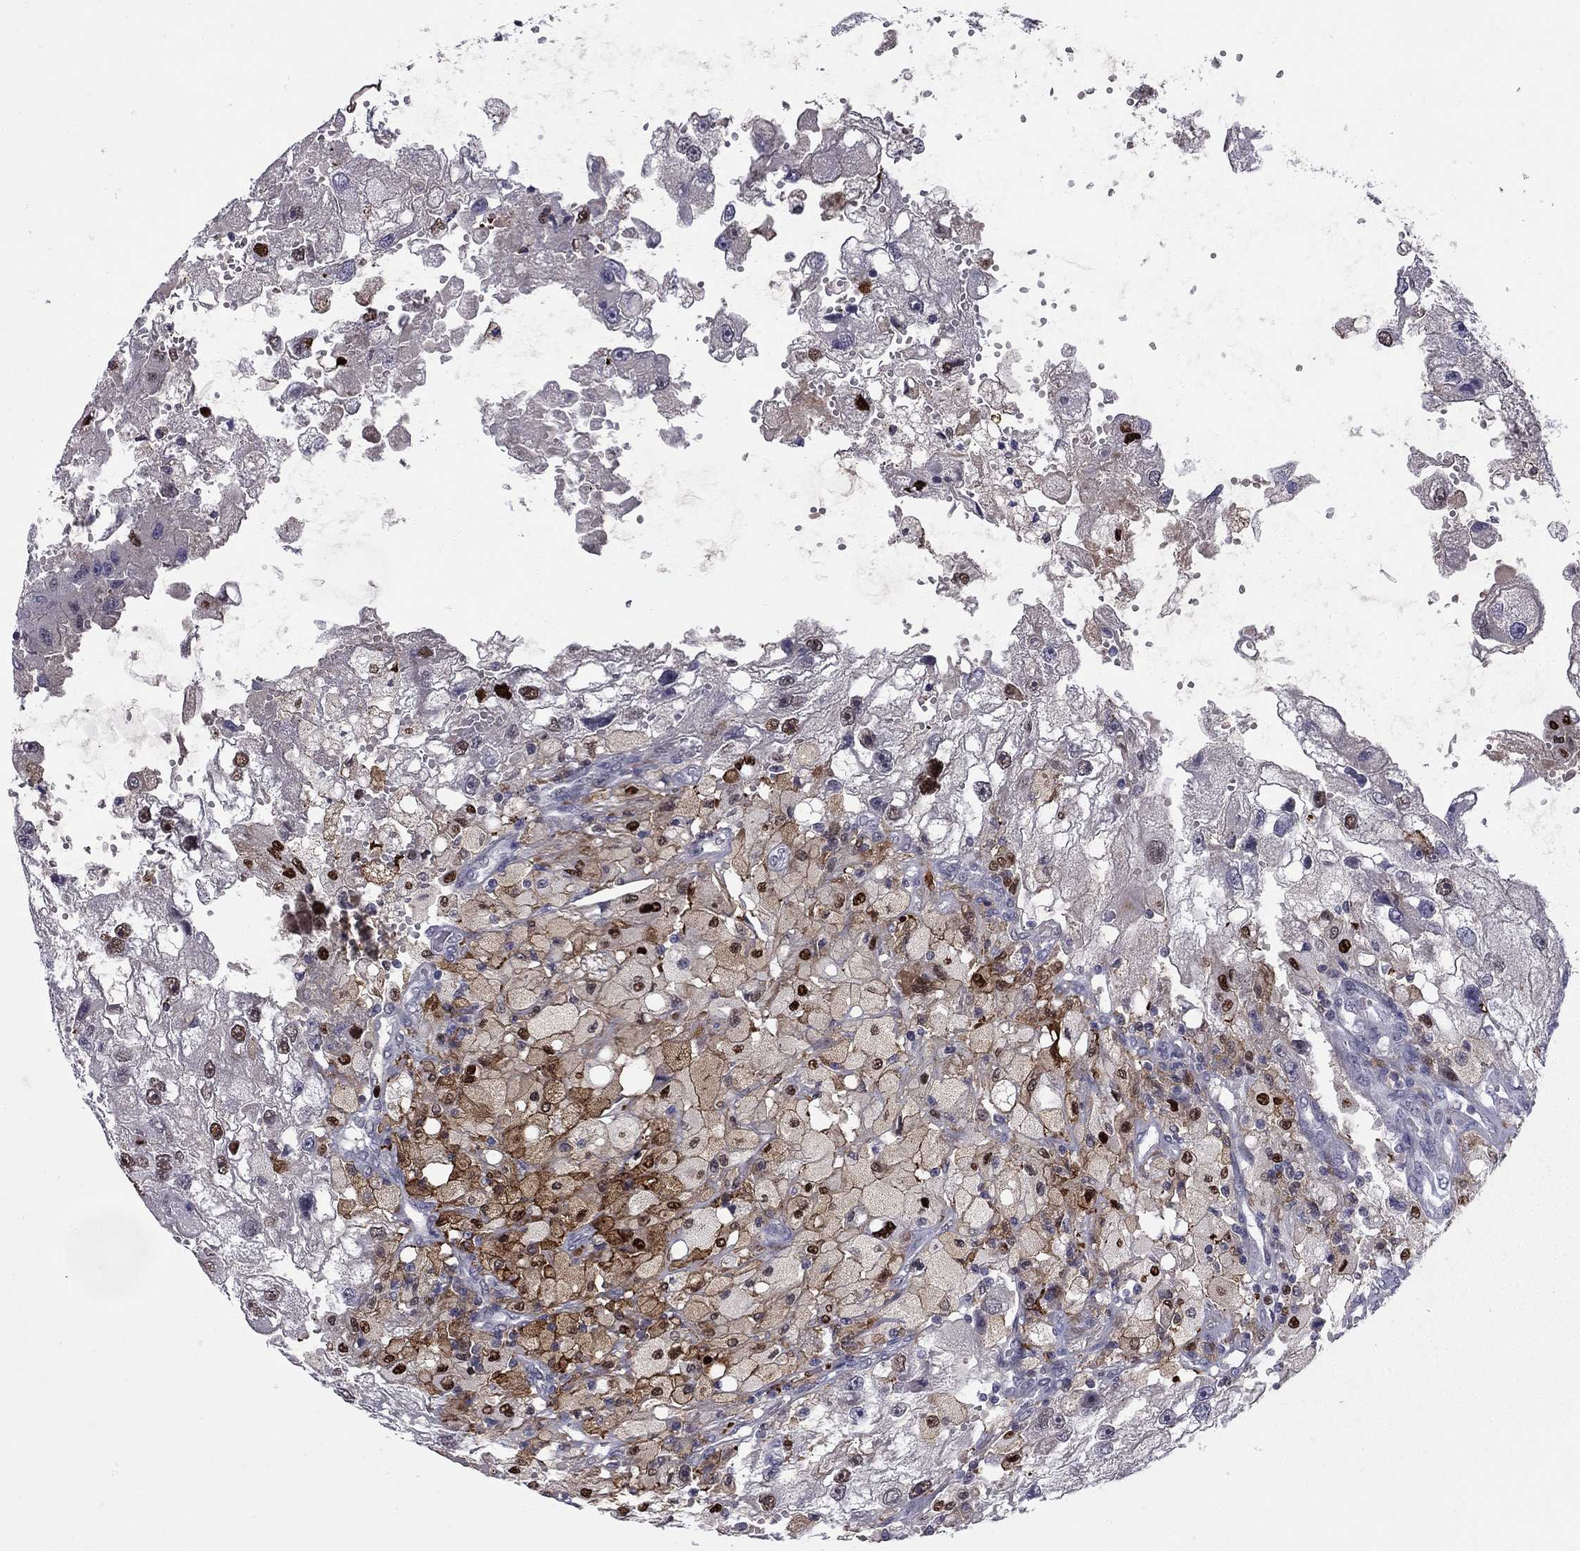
{"staining": {"intensity": "strong", "quantity": "<25%", "location": "nuclear"}, "tissue": "renal cancer", "cell_type": "Tumor cells", "image_type": "cancer", "snomed": [{"axis": "morphology", "description": "Adenocarcinoma, NOS"}, {"axis": "topography", "description": "Kidney"}], "caption": "Immunohistochemical staining of human renal cancer (adenocarcinoma) shows medium levels of strong nuclear staining in about <25% of tumor cells. (IHC, brightfield microscopy, high magnification).", "gene": "PCGF3", "patient": {"sex": "male", "age": 63}}